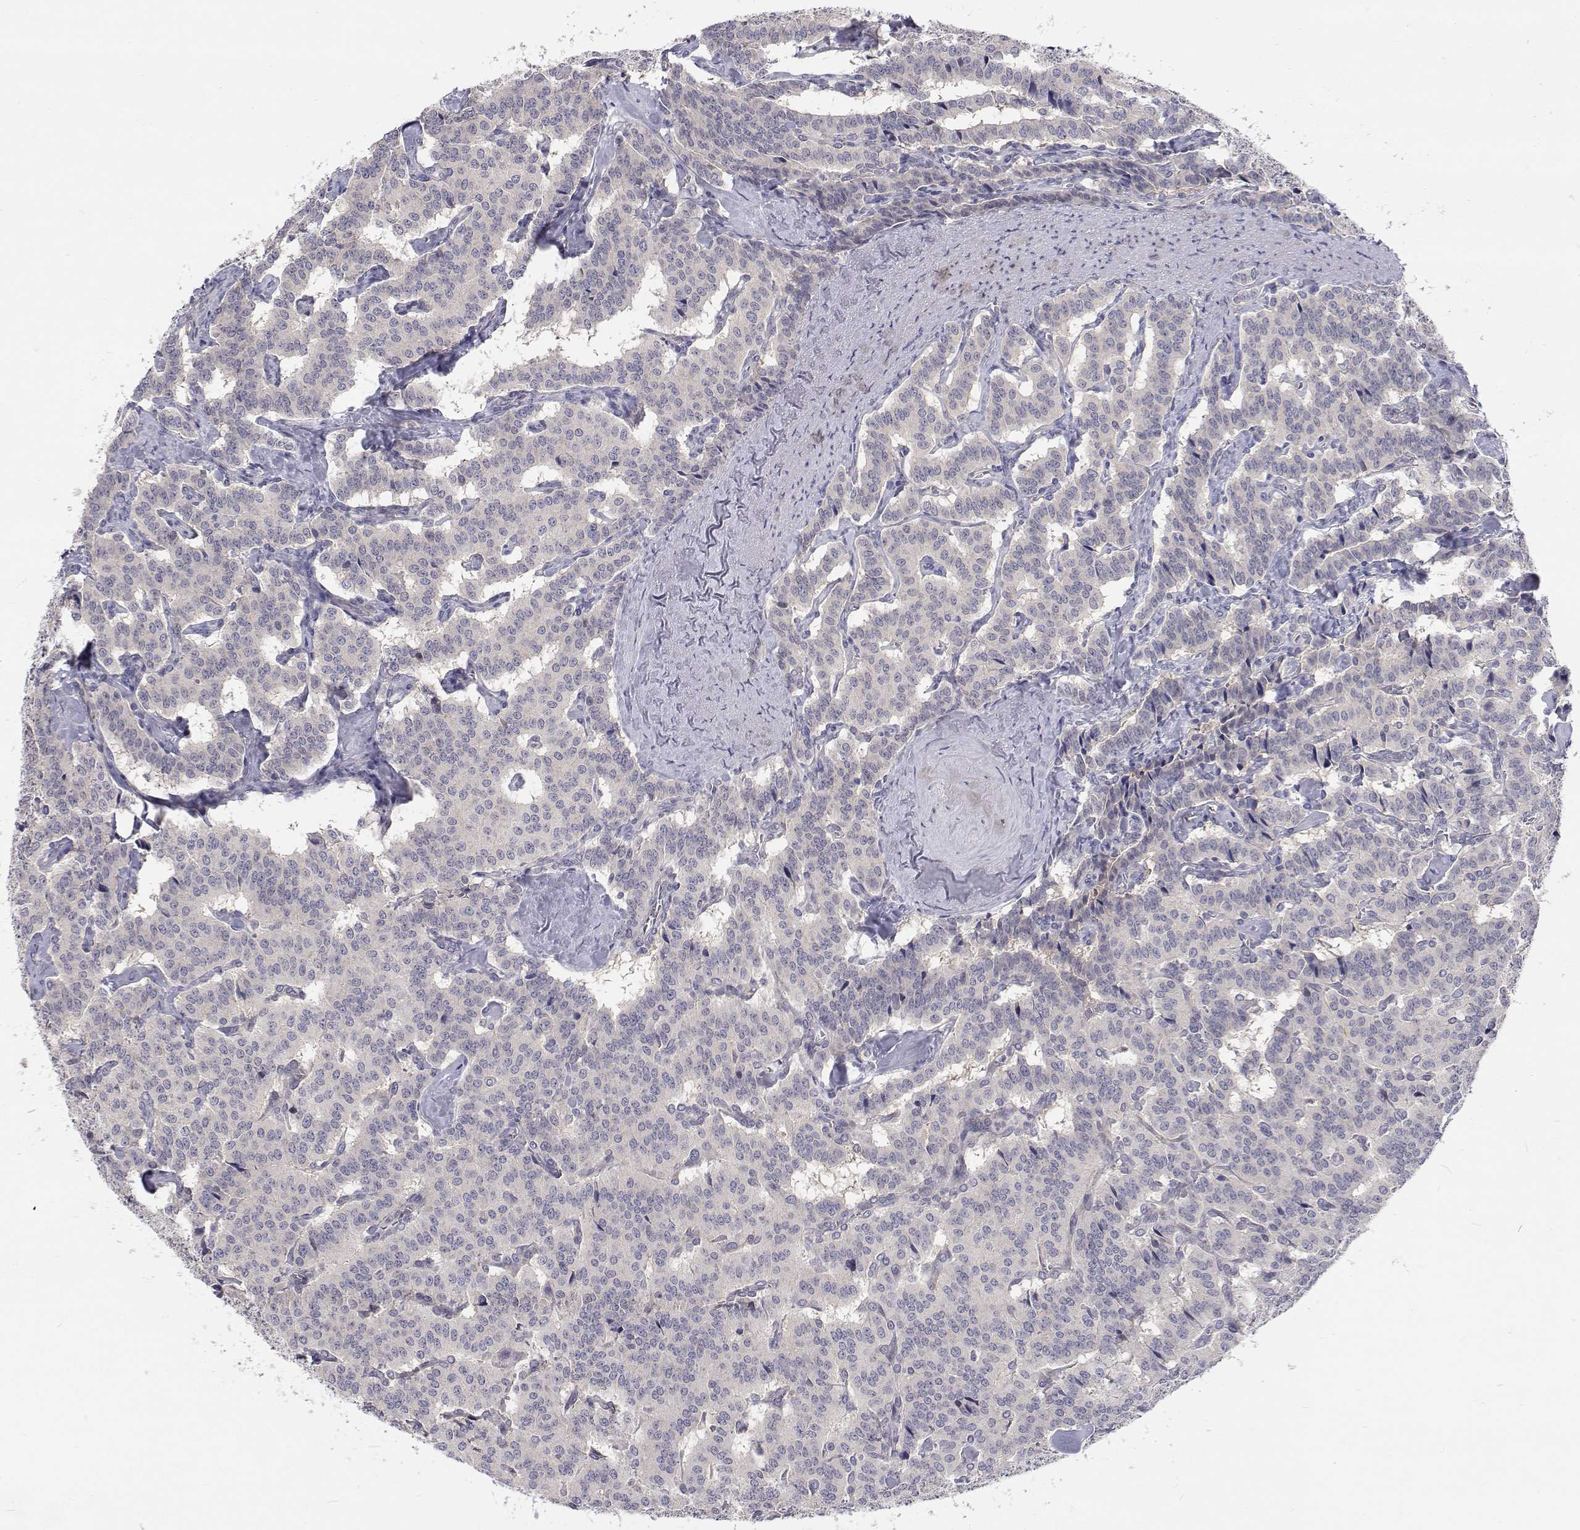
{"staining": {"intensity": "negative", "quantity": "none", "location": "none"}, "tissue": "carcinoid", "cell_type": "Tumor cells", "image_type": "cancer", "snomed": [{"axis": "morphology", "description": "Carcinoid, malignant, NOS"}, {"axis": "topography", "description": "Lung"}], "caption": "IHC micrograph of neoplastic tissue: carcinoid stained with DAB (3,3'-diaminobenzidine) displays no significant protein positivity in tumor cells. (DAB IHC with hematoxylin counter stain).", "gene": "MYPN", "patient": {"sex": "female", "age": 46}}